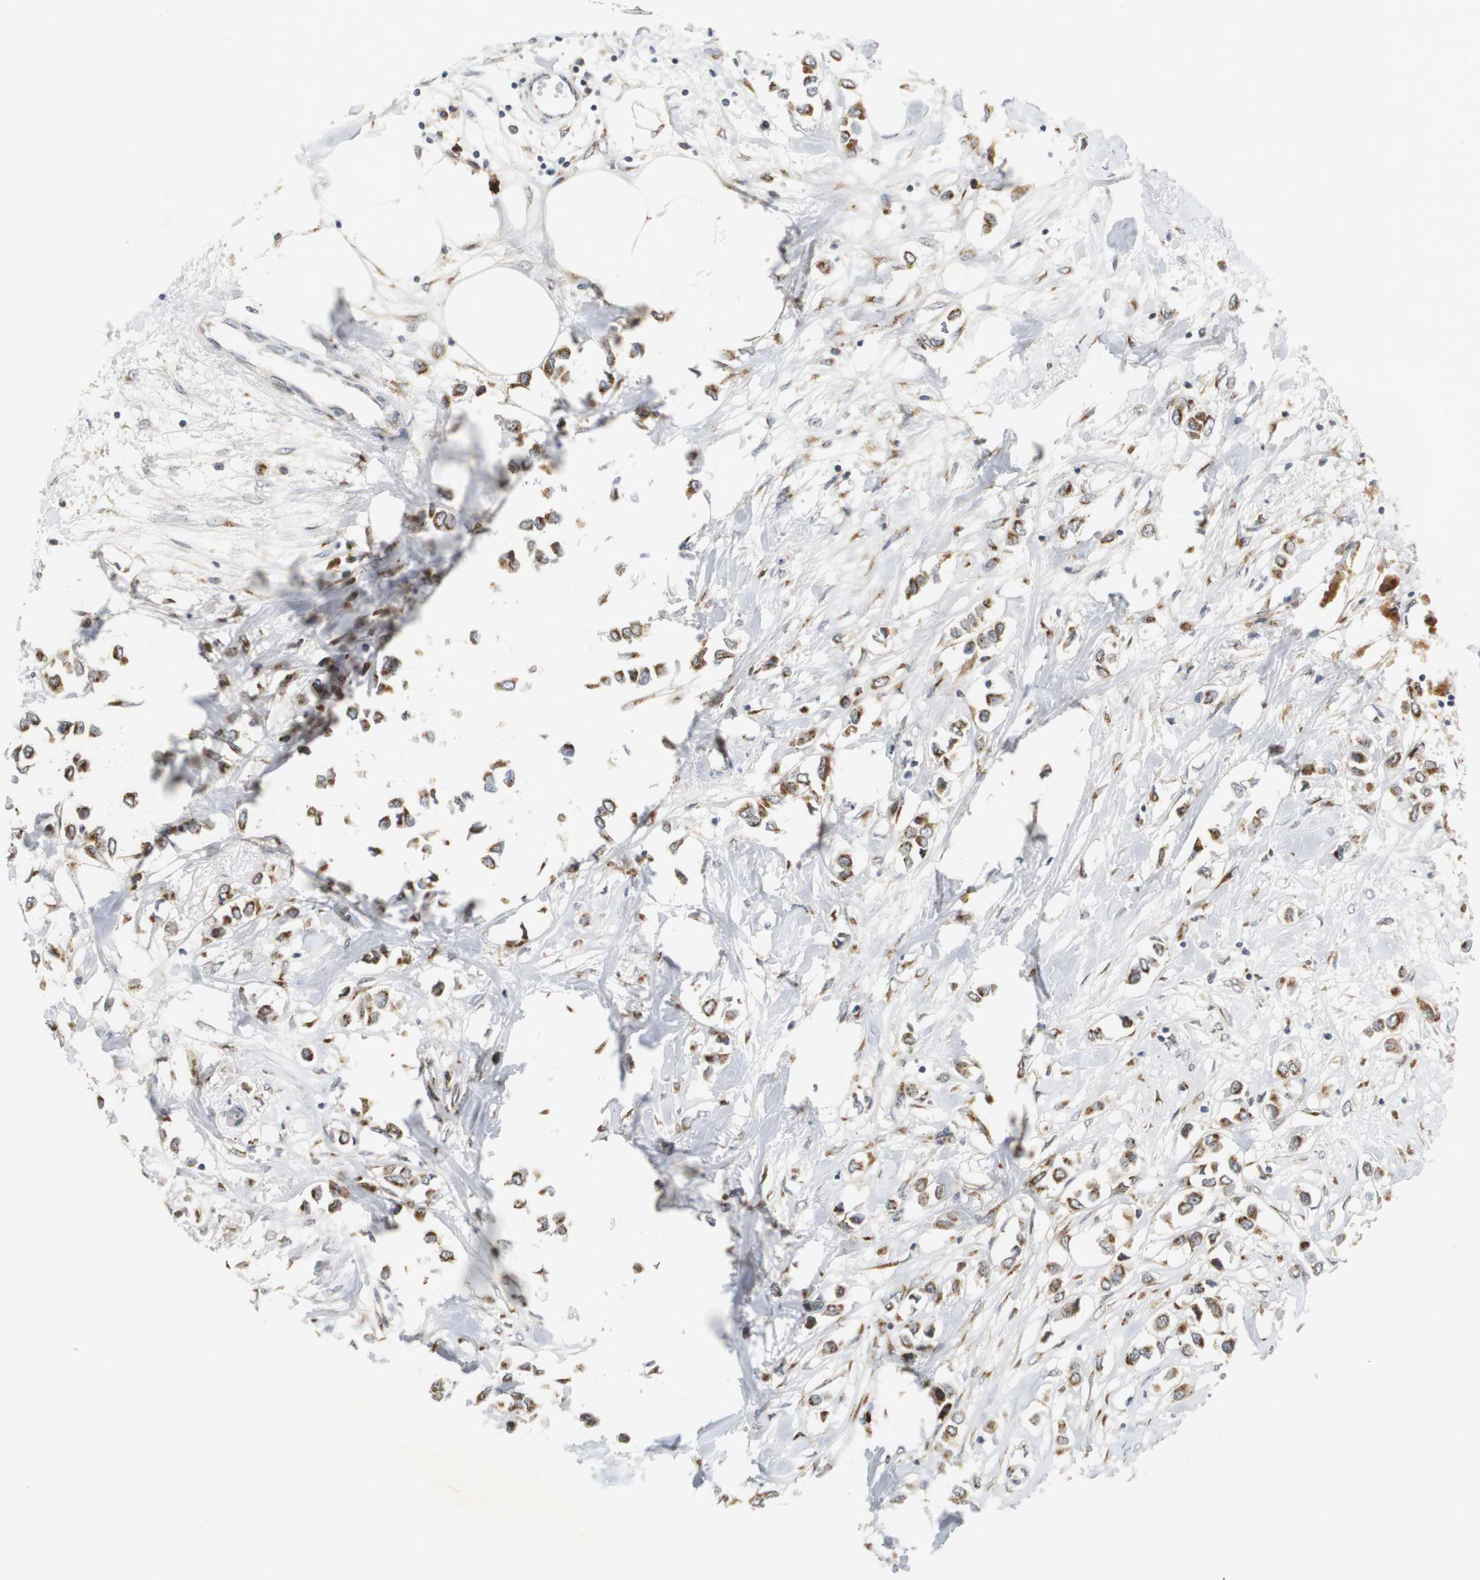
{"staining": {"intensity": "moderate", "quantity": ">75%", "location": "cytoplasmic/membranous"}, "tissue": "breast cancer", "cell_type": "Tumor cells", "image_type": "cancer", "snomed": [{"axis": "morphology", "description": "Lobular carcinoma"}, {"axis": "topography", "description": "Breast"}], "caption": "Immunohistochemistry (IHC) of human breast cancer (lobular carcinoma) displays medium levels of moderate cytoplasmic/membranous expression in approximately >75% of tumor cells. (Brightfield microscopy of DAB IHC at high magnification).", "gene": "ZFPL1", "patient": {"sex": "female", "age": 51}}